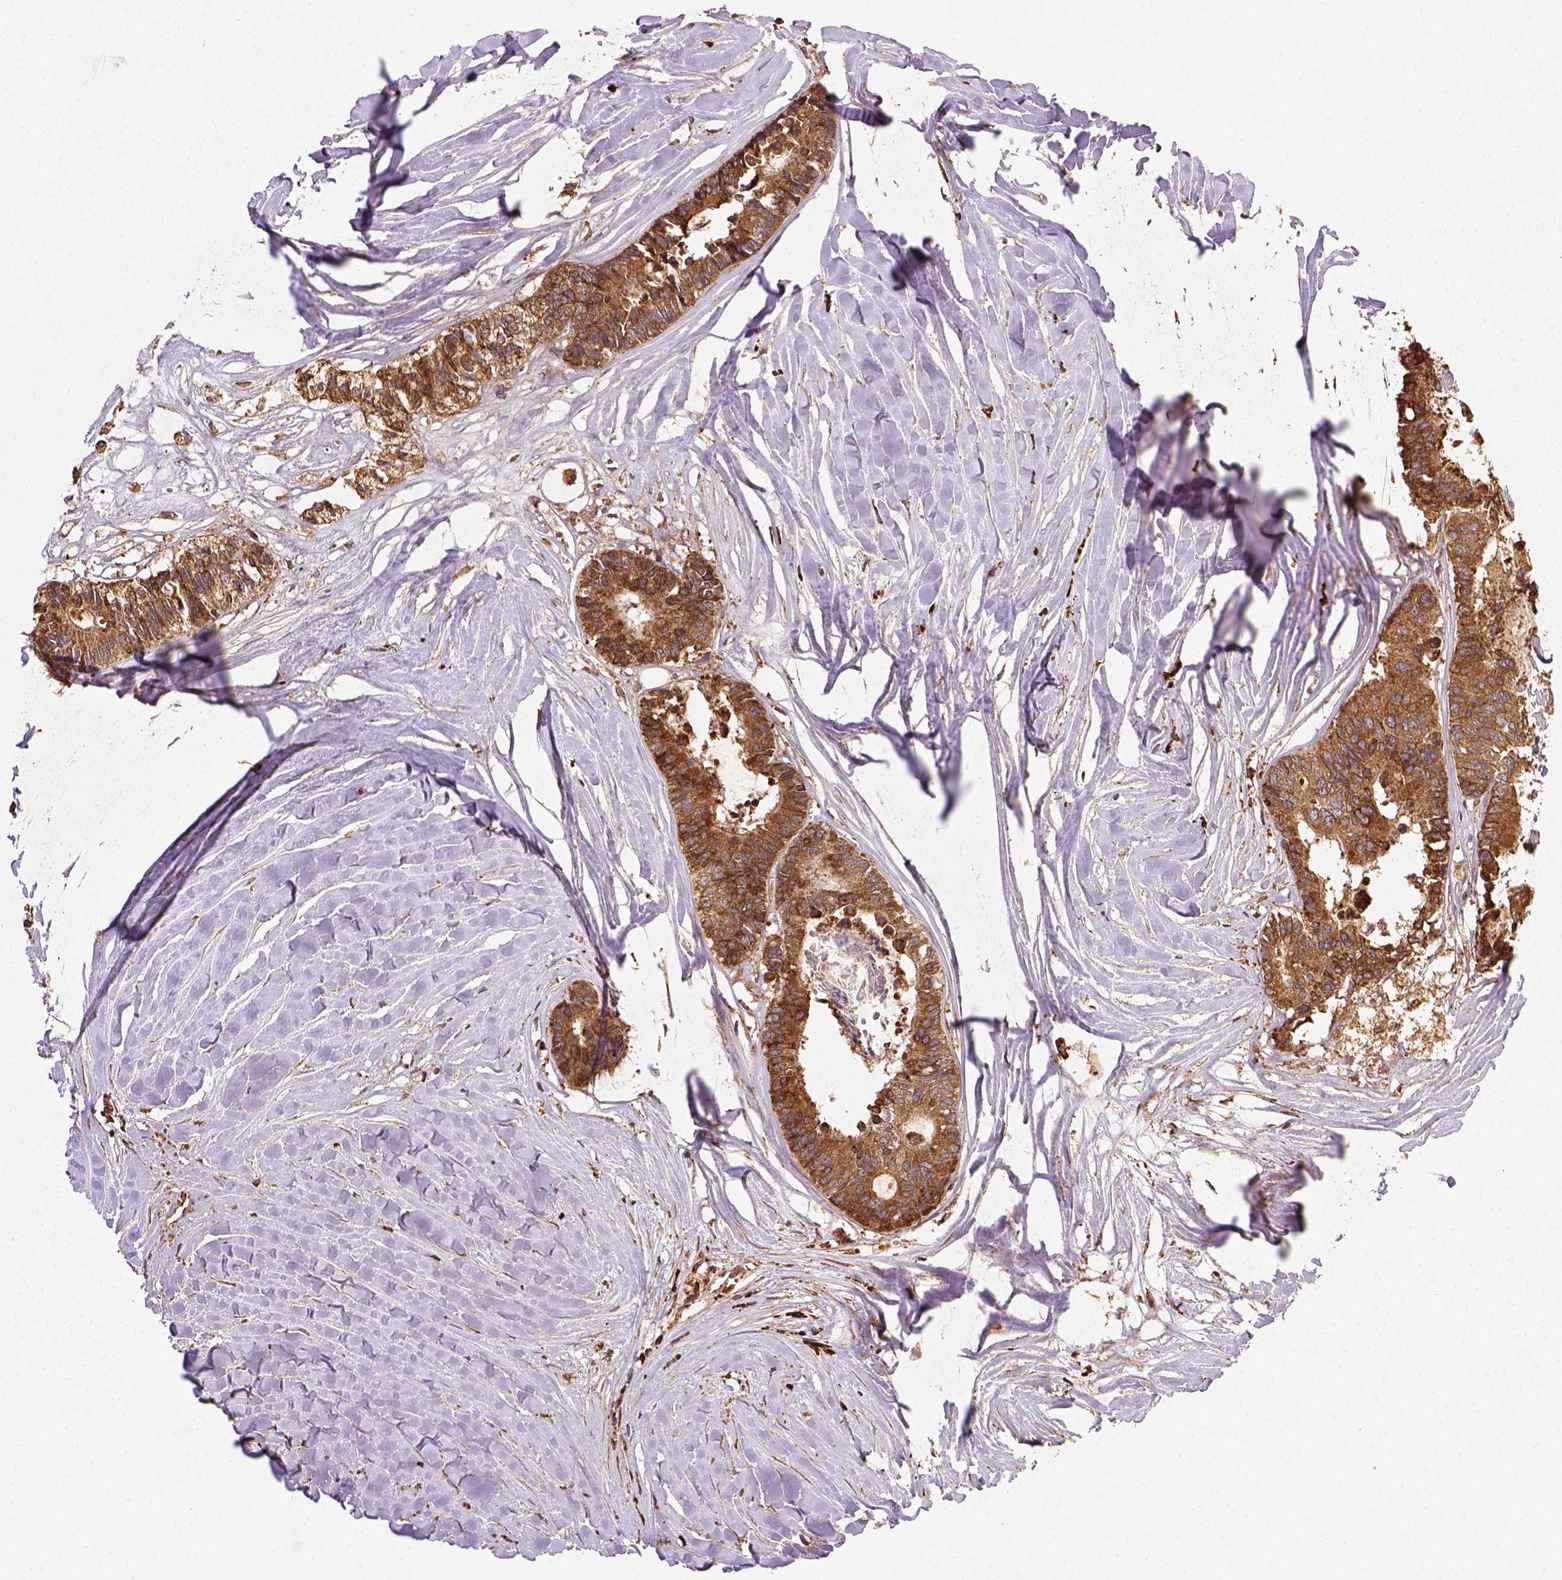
{"staining": {"intensity": "strong", "quantity": ">75%", "location": "cytoplasmic/membranous"}, "tissue": "colorectal cancer", "cell_type": "Tumor cells", "image_type": "cancer", "snomed": [{"axis": "morphology", "description": "Adenocarcinoma, NOS"}, {"axis": "topography", "description": "Colon"}, {"axis": "topography", "description": "Rectum"}], "caption": "Colorectal cancer tissue exhibits strong cytoplasmic/membranous expression in about >75% of tumor cells, visualized by immunohistochemistry.", "gene": "MAPK8IP3", "patient": {"sex": "male", "age": 57}}